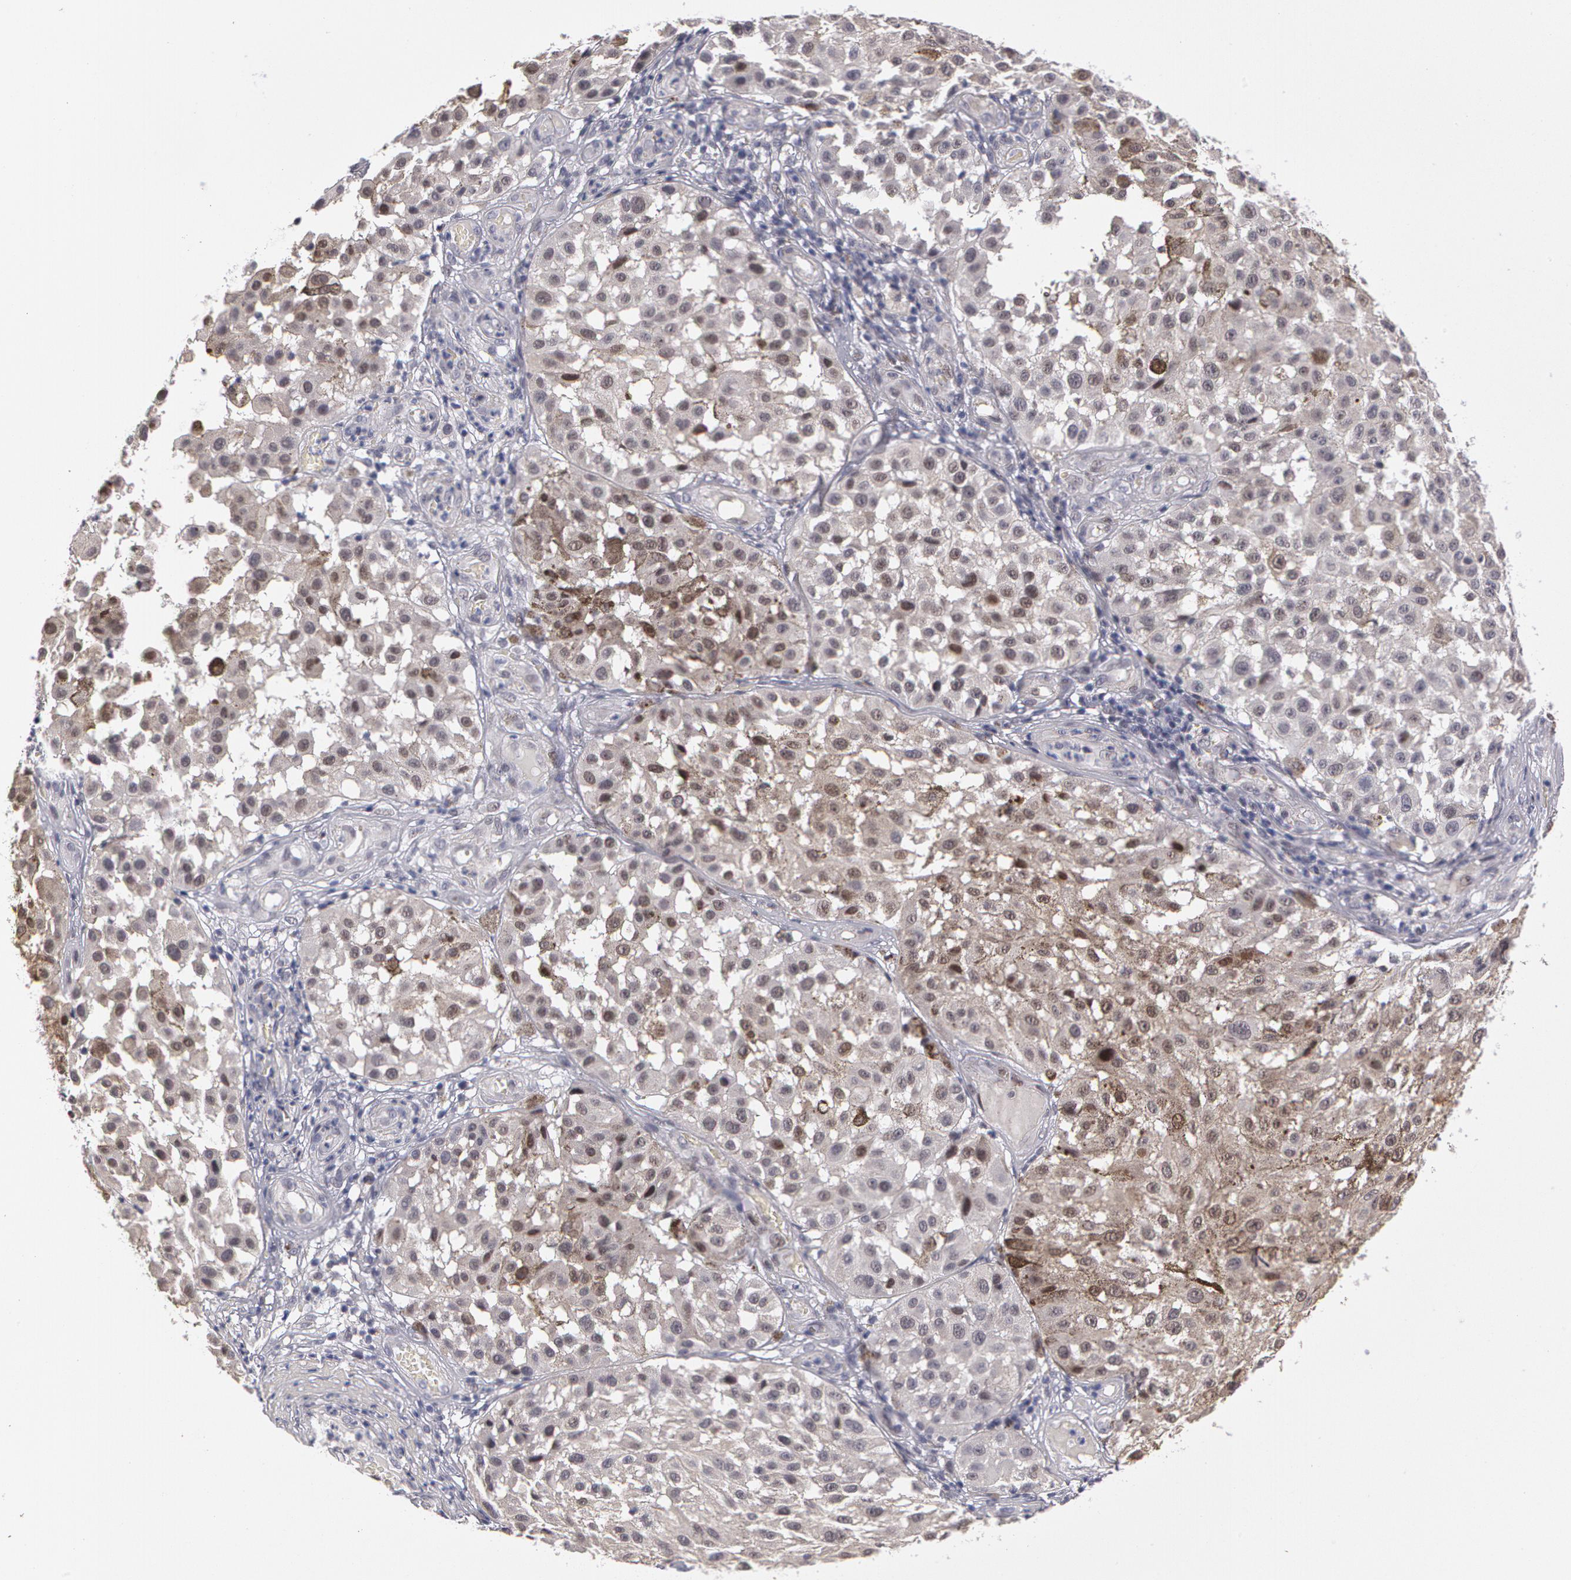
{"staining": {"intensity": "weak", "quantity": "<25%", "location": "nuclear"}, "tissue": "melanoma", "cell_type": "Tumor cells", "image_type": "cancer", "snomed": [{"axis": "morphology", "description": "Malignant melanoma, NOS"}, {"axis": "topography", "description": "Skin"}], "caption": "Immunohistochemical staining of melanoma demonstrates no significant staining in tumor cells. (DAB (3,3'-diaminobenzidine) IHC, high magnification).", "gene": "PRICKLE1", "patient": {"sex": "female", "age": 64}}